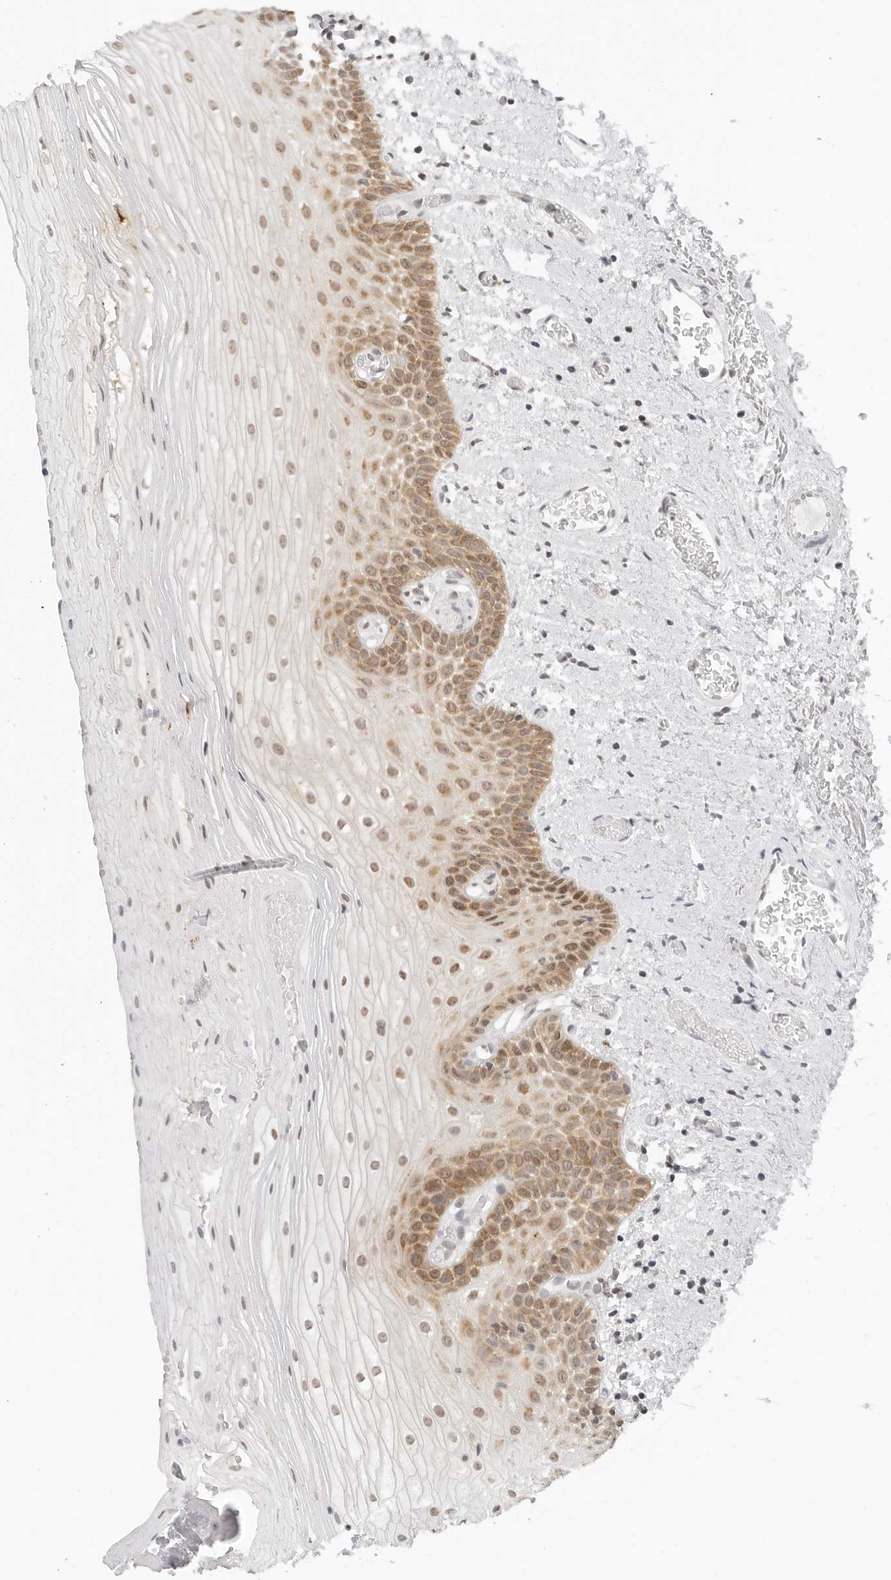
{"staining": {"intensity": "moderate", "quantity": ">75%", "location": "cytoplasmic/membranous,nuclear"}, "tissue": "oral mucosa", "cell_type": "Squamous epithelial cells", "image_type": "normal", "snomed": [{"axis": "morphology", "description": "Normal tissue, NOS"}, {"axis": "topography", "description": "Oral tissue"}], "caption": "The histopathology image exhibits staining of unremarkable oral mucosa, revealing moderate cytoplasmic/membranous,nuclear protein positivity (brown color) within squamous epithelial cells.", "gene": "METAP1", "patient": {"sex": "male", "age": 52}}